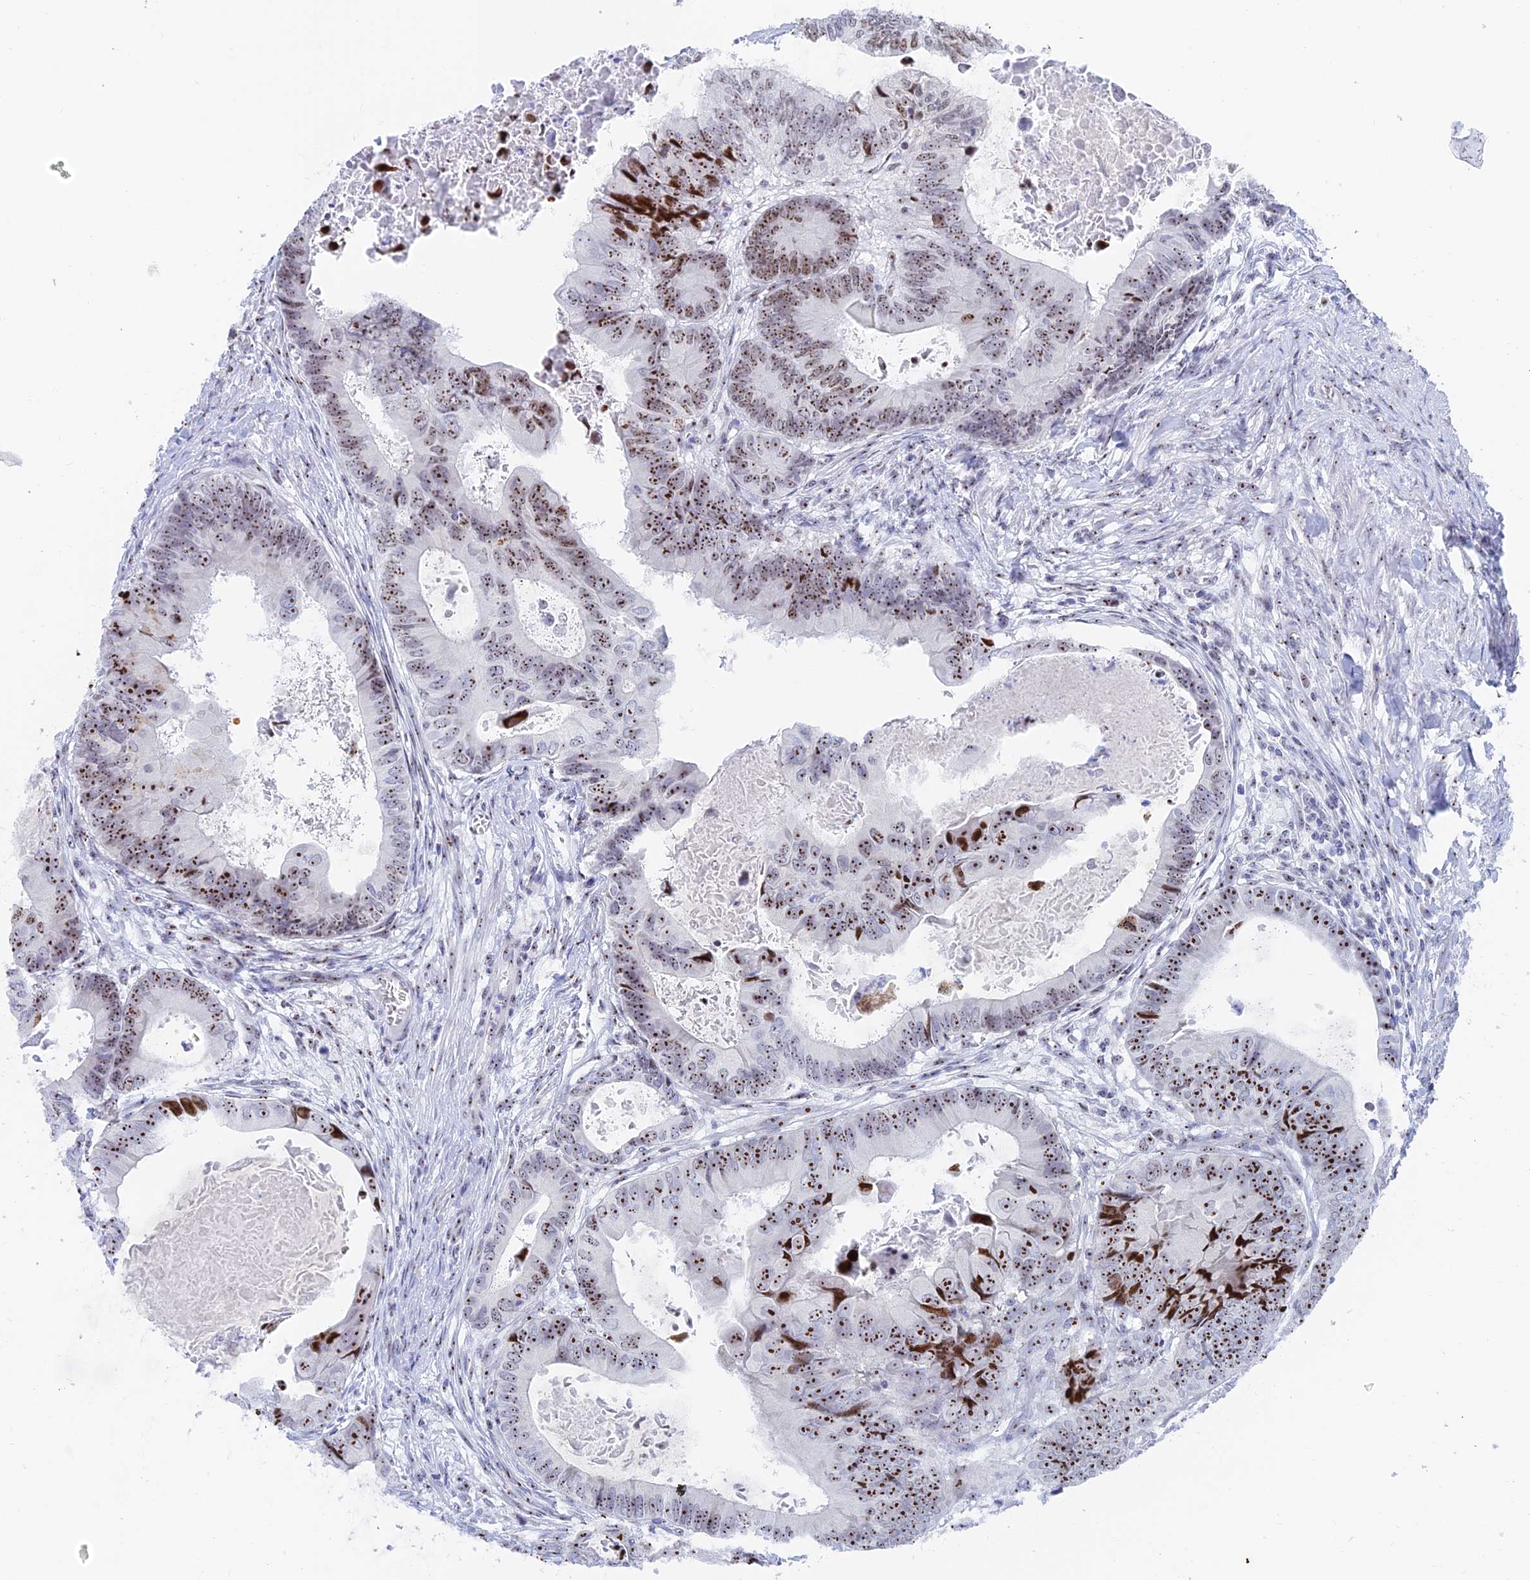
{"staining": {"intensity": "strong", "quantity": "25%-75%", "location": "nuclear"}, "tissue": "colorectal cancer", "cell_type": "Tumor cells", "image_type": "cancer", "snomed": [{"axis": "morphology", "description": "Adenocarcinoma, NOS"}, {"axis": "topography", "description": "Colon"}], "caption": "An image showing strong nuclear staining in about 25%-75% of tumor cells in colorectal cancer, as visualized by brown immunohistochemical staining.", "gene": "RSL1D1", "patient": {"sex": "male", "age": 85}}